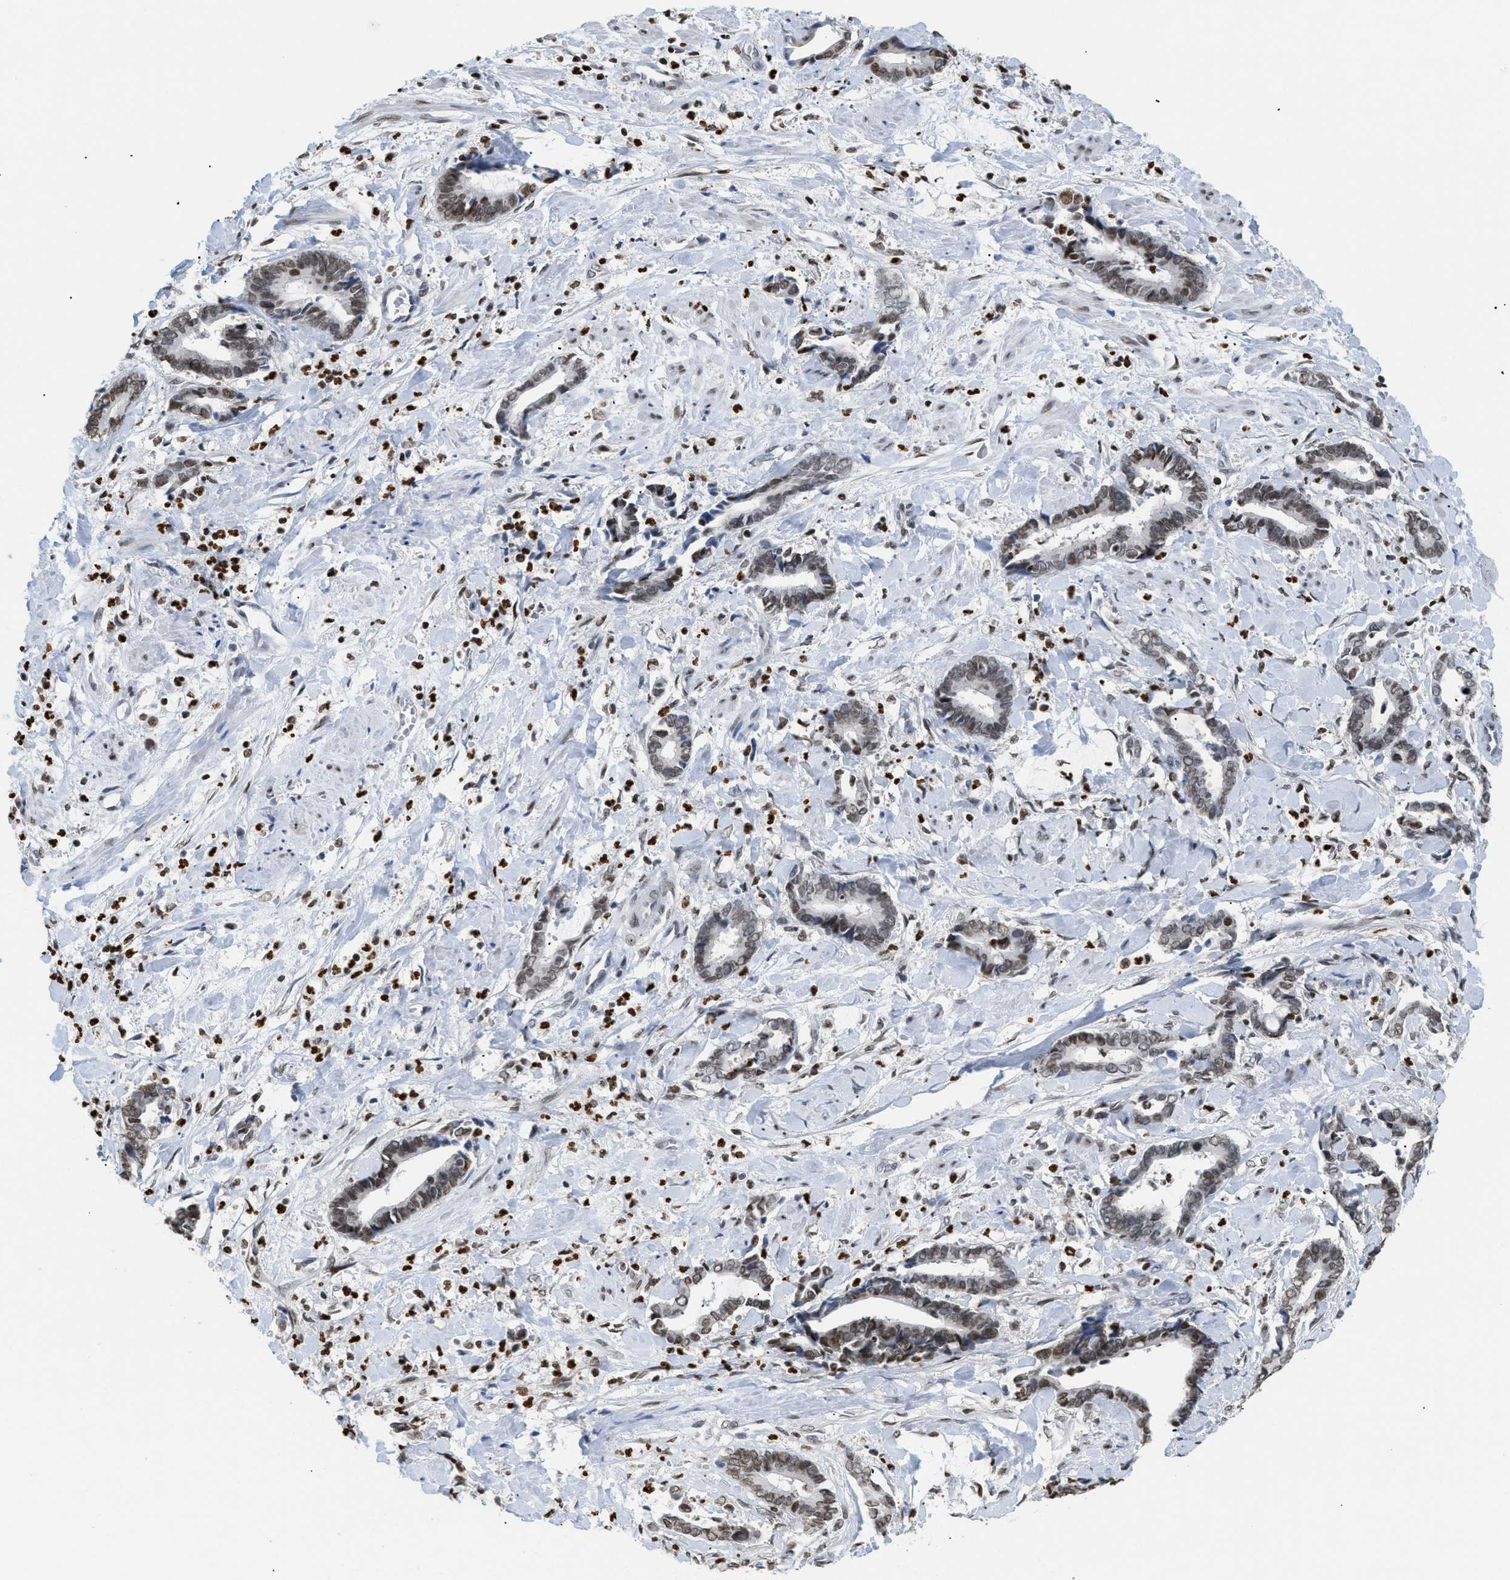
{"staining": {"intensity": "weak", "quantity": ">75%", "location": "nuclear"}, "tissue": "cervical cancer", "cell_type": "Tumor cells", "image_type": "cancer", "snomed": [{"axis": "morphology", "description": "Adenocarcinoma, NOS"}, {"axis": "topography", "description": "Cervix"}], "caption": "A low amount of weak nuclear positivity is identified in about >75% of tumor cells in cervical adenocarcinoma tissue.", "gene": "HMGN2", "patient": {"sex": "female", "age": 44}}